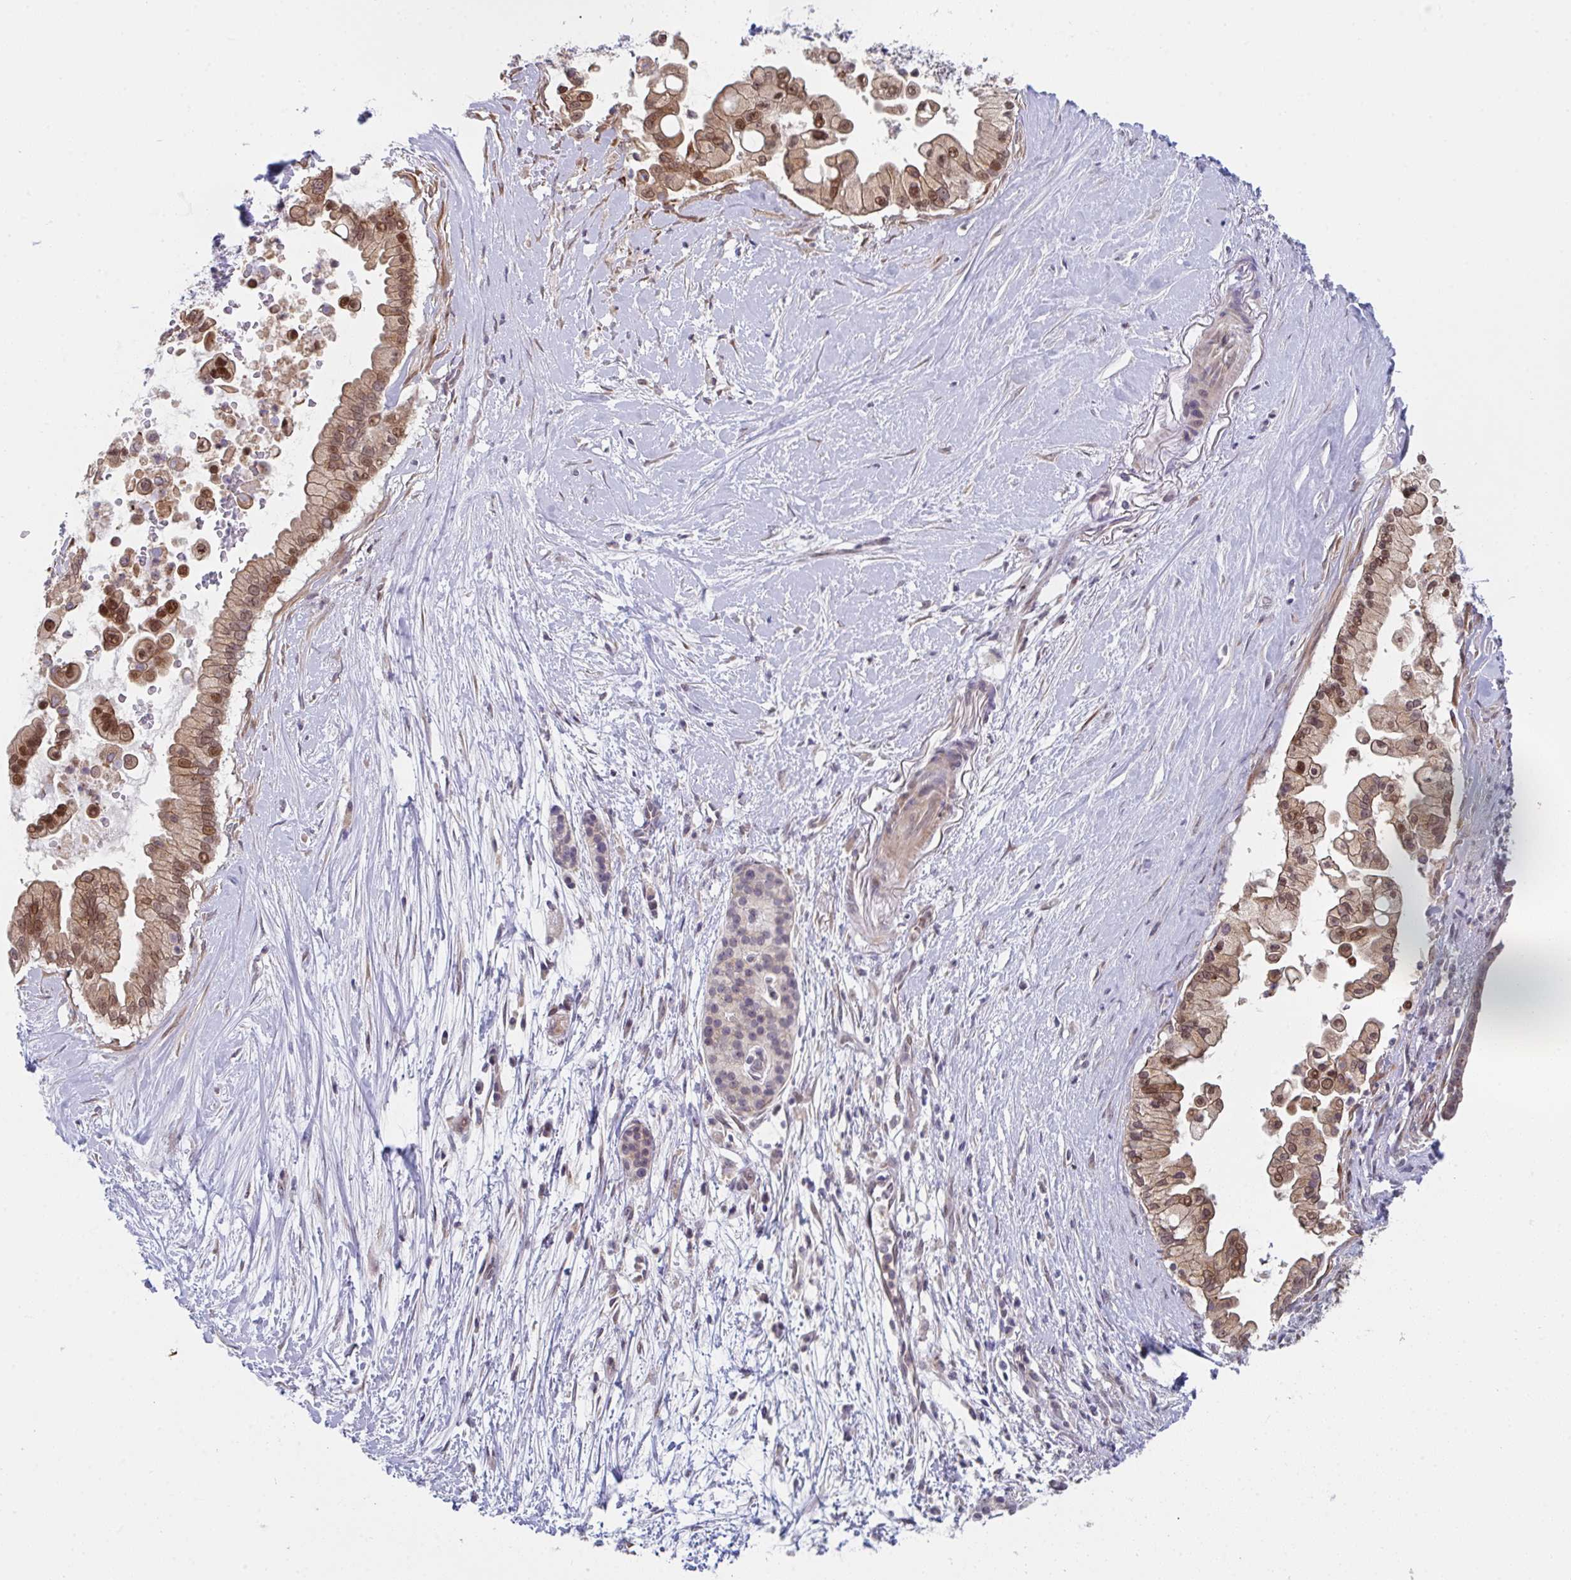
{"staining": {"intensity": "moderate", "quantity": ">75%", "location": "cytoplasmic/membranous,nuclear"}, "tissue": "pancreatic cancer", "cell_type": "Tumor cells", "image_type": "cancer", "snomed": [{"axis": "morphology", "description": "Adenocarcinoma, NOS"}, {"axis": "topography", "description": "Pancreas"}], "caption": "IHC staining of pancreatic cancer (adenocarcinoma), which demonstrates medium levels of moderate cytoplasmic/membranous and nuclear staining in approximately >75% of tumor cells indicating moderate cytoplasmic/membranous and nuclear protein expression. The staining was performed using DAB (brown) for protein detection and nuclei were counterstained in hematoxylin (blue).", "gene": "RBM18", "patient": {"sex": "female", "age": 69}}